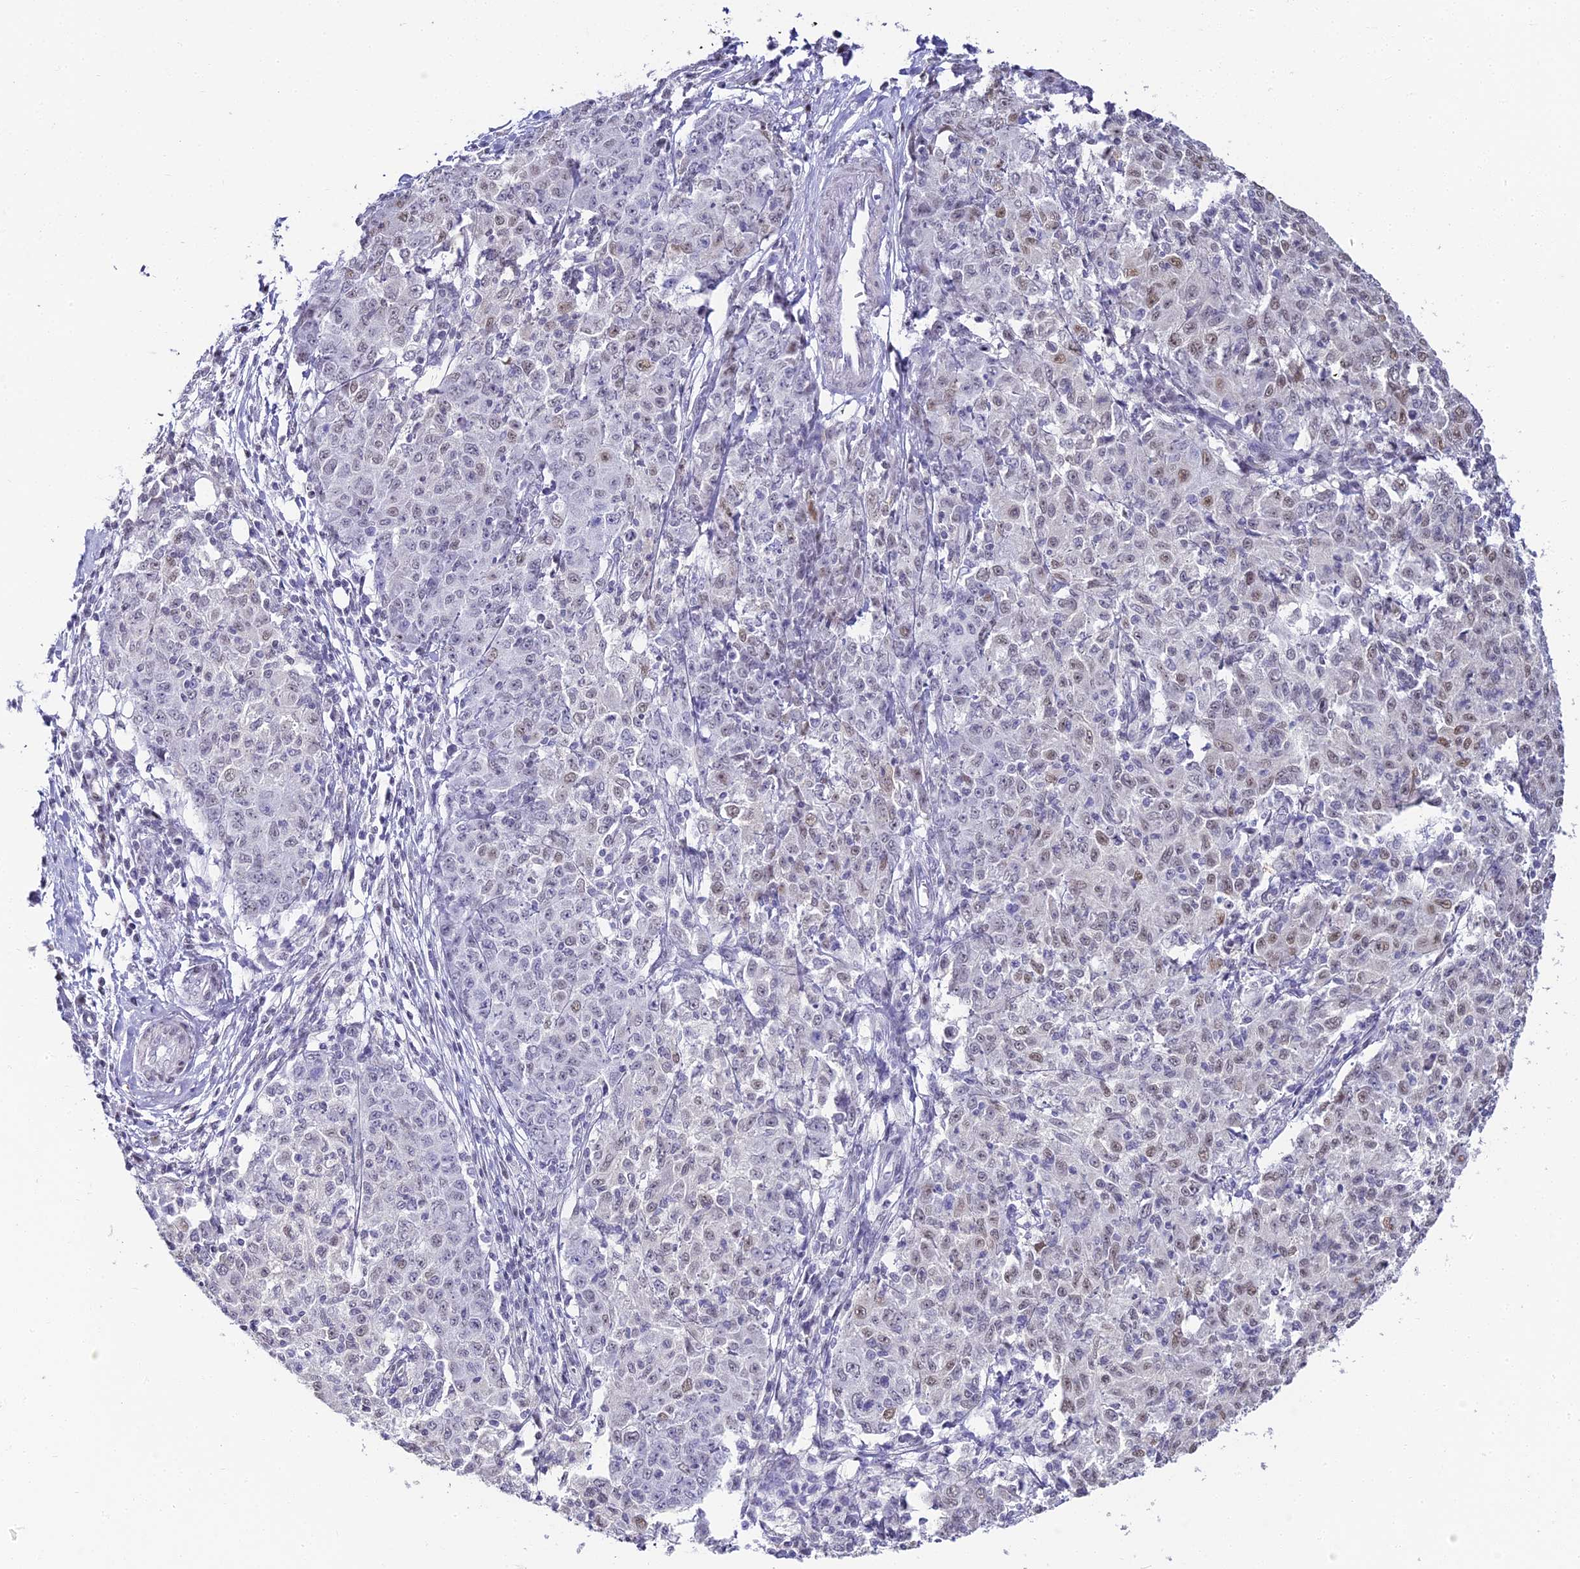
{"staining": {"intensity": "weak", "quantity": "25%-75%", "location": "nuclear"}, "tissue": "ovarian cancer", "cell_type": "Tumor cells", "image_type": "cancer", "snomed": [{"axis": "morphology", "description": "Carcinoma, endometroid"}, {"axis": "topography", "description": "Ovary"}], "caption": "Weak nuclear expression for a protein is appreciated in about 25%-75% of tumor cells of endometroid carcinoma (ovarian) using immunohistochemistry (IHC).", "gene": "ABHD14A-ACY1", "patient": {"sex": "female", "age": 42}}